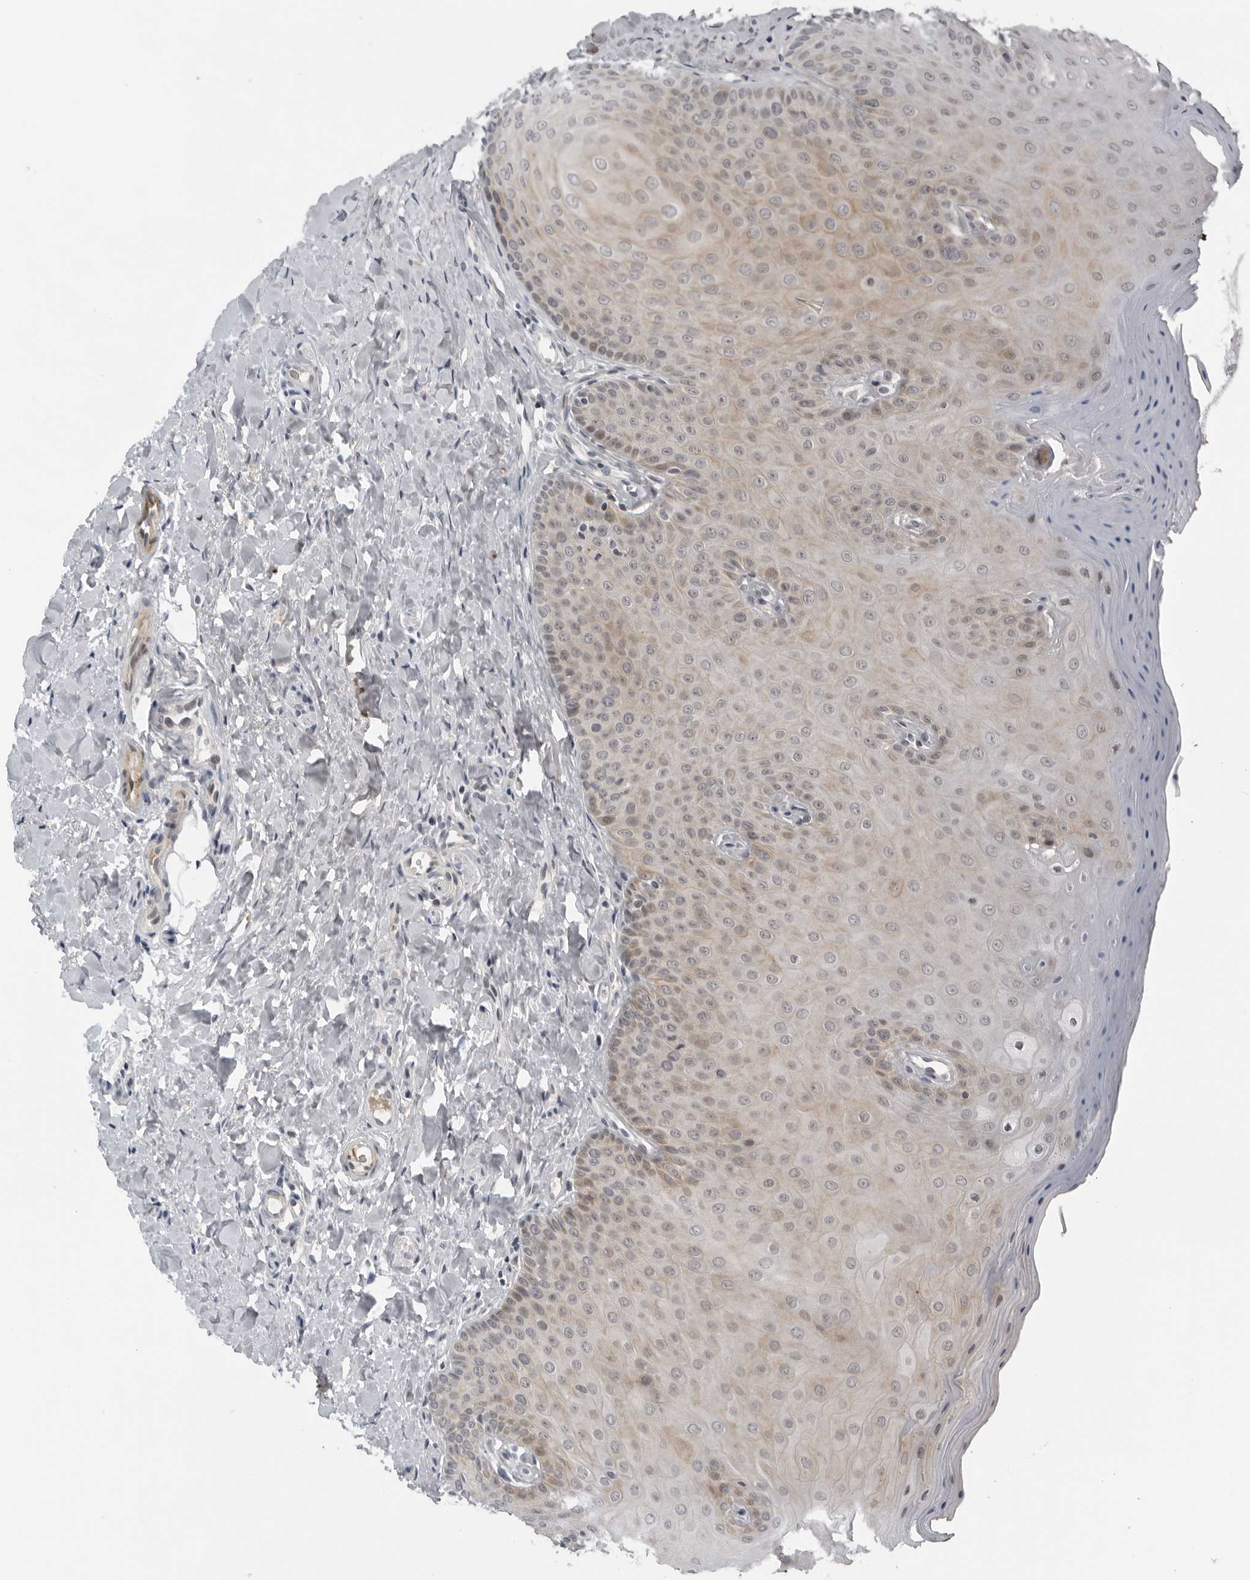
{"staining": {"intensity": "weak", "quantity": "25%-75%", "location": "cytoplasmic/membranous,nuclear"}, "tissue": "oral mucosa", "cell_type": "Squamous epithelial cells", "image_type": "normal", "snomed": [{"axis": "morphology", "description": "Normal tissue, NOS"}, {"axis": "topography", "description": "Oral tissue"}], "caption": "Immunohistochemical staining of benign oral mucosa shows low levels of weak cytoplasmic/membranous,nuclear positivity in approximately 25%-75% of squamous epithelial cells. The protein is shown in brown color, while the nuclei are stained blue.", "gene": "ALPK2", "patient": {"sex": "female", "age": 31}}